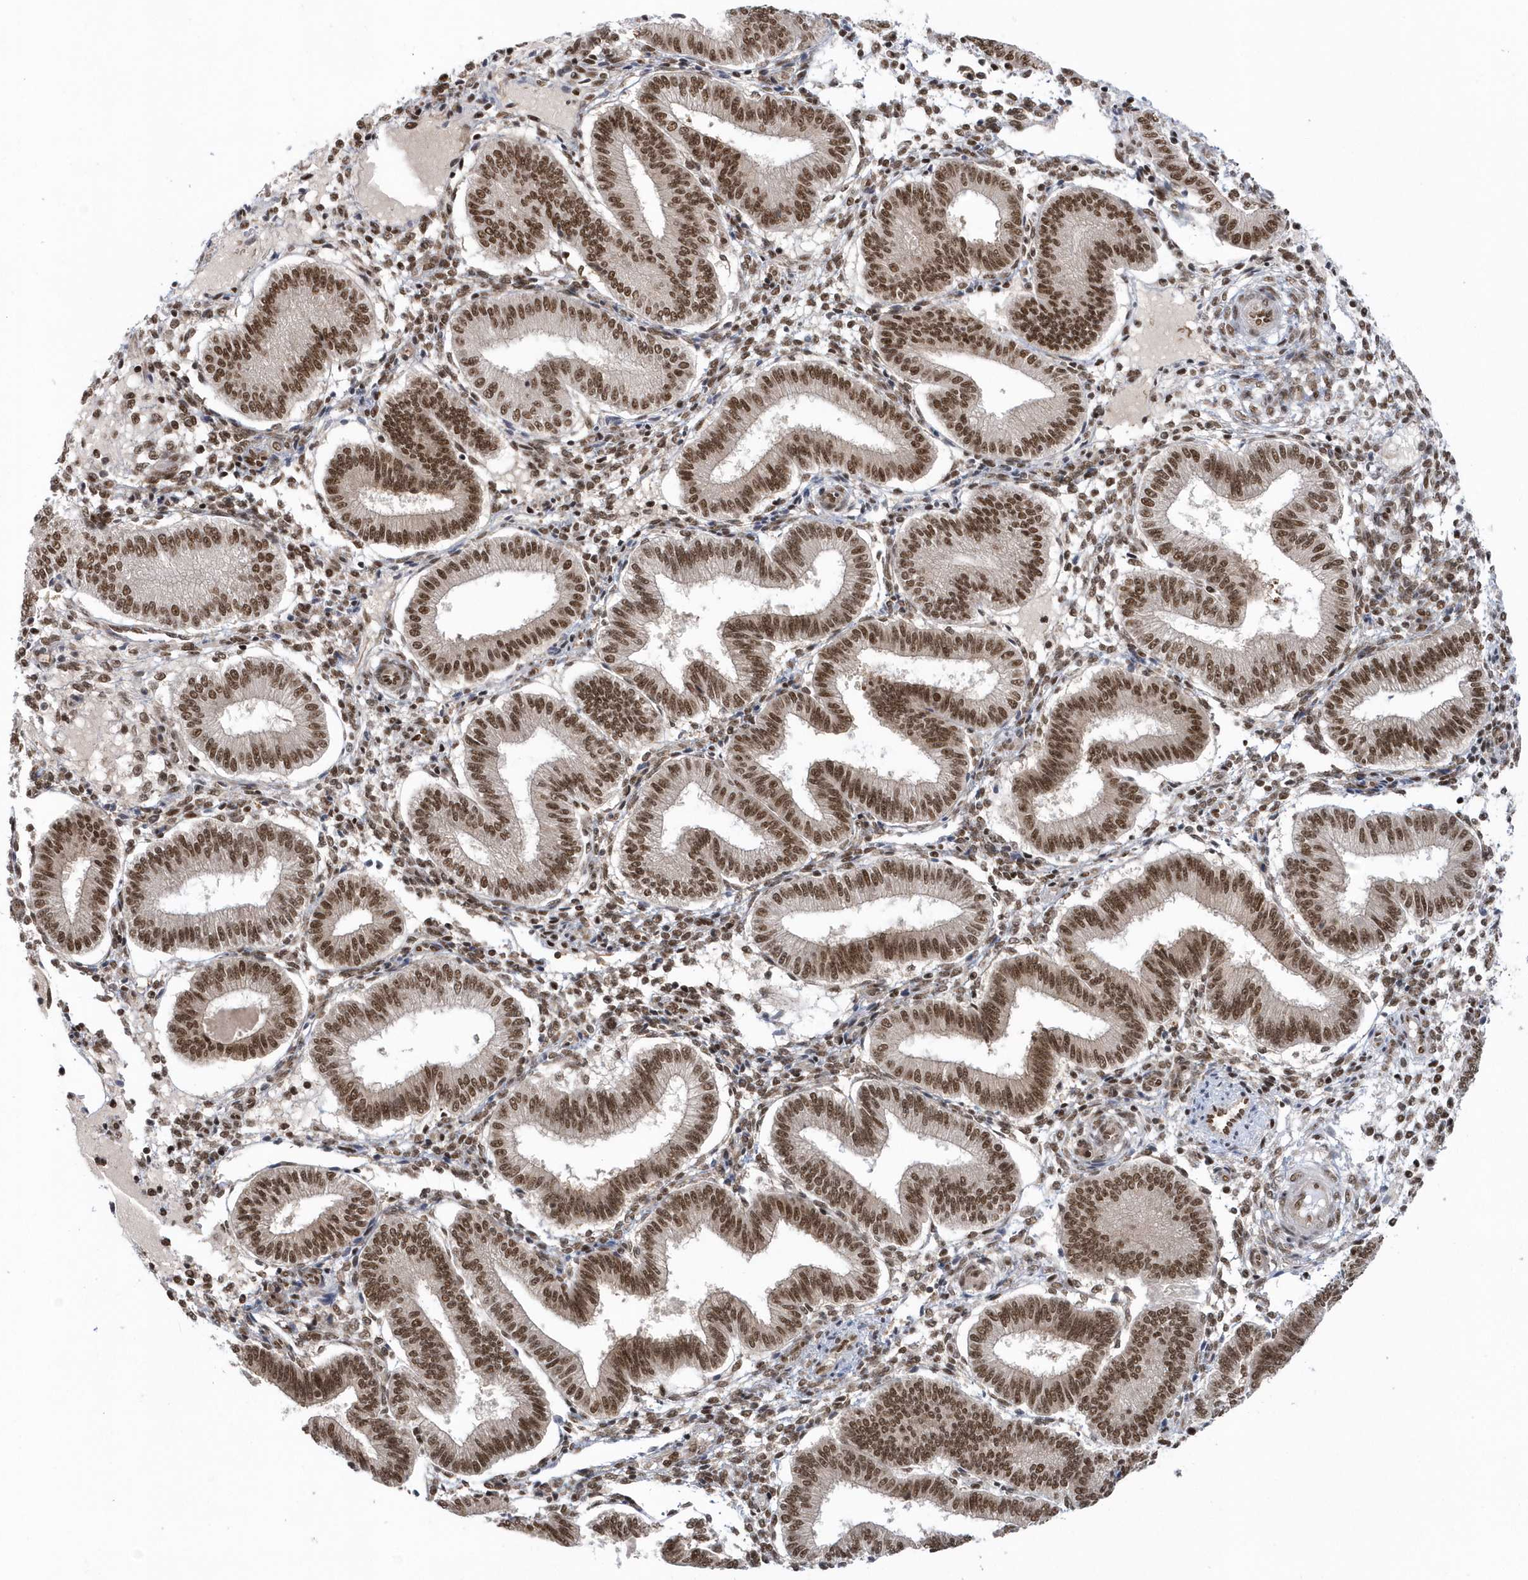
{"staining": {"intensity": "moderate", "quantity": ">75%", "location": "nuclear"}, "tissue": "endometrium", "cell_type": "Cells in endometrial stroma", "image_type": "normal", "snomed": [{"axis": "morphology", "description": "Normal tissue, NOS"}, {"axis": "topography", "description": "Endometrium"}], "caption": "DAB (3,3'-diaminobenzidine) immunohistochemical staining of unremarkable endometrium exhibits moderate nuclear protein expression in approximately >75% of cells in endometrial stroma.", "gene": "SEPHS1", "patient": {"sex": "female", "age": 39}}